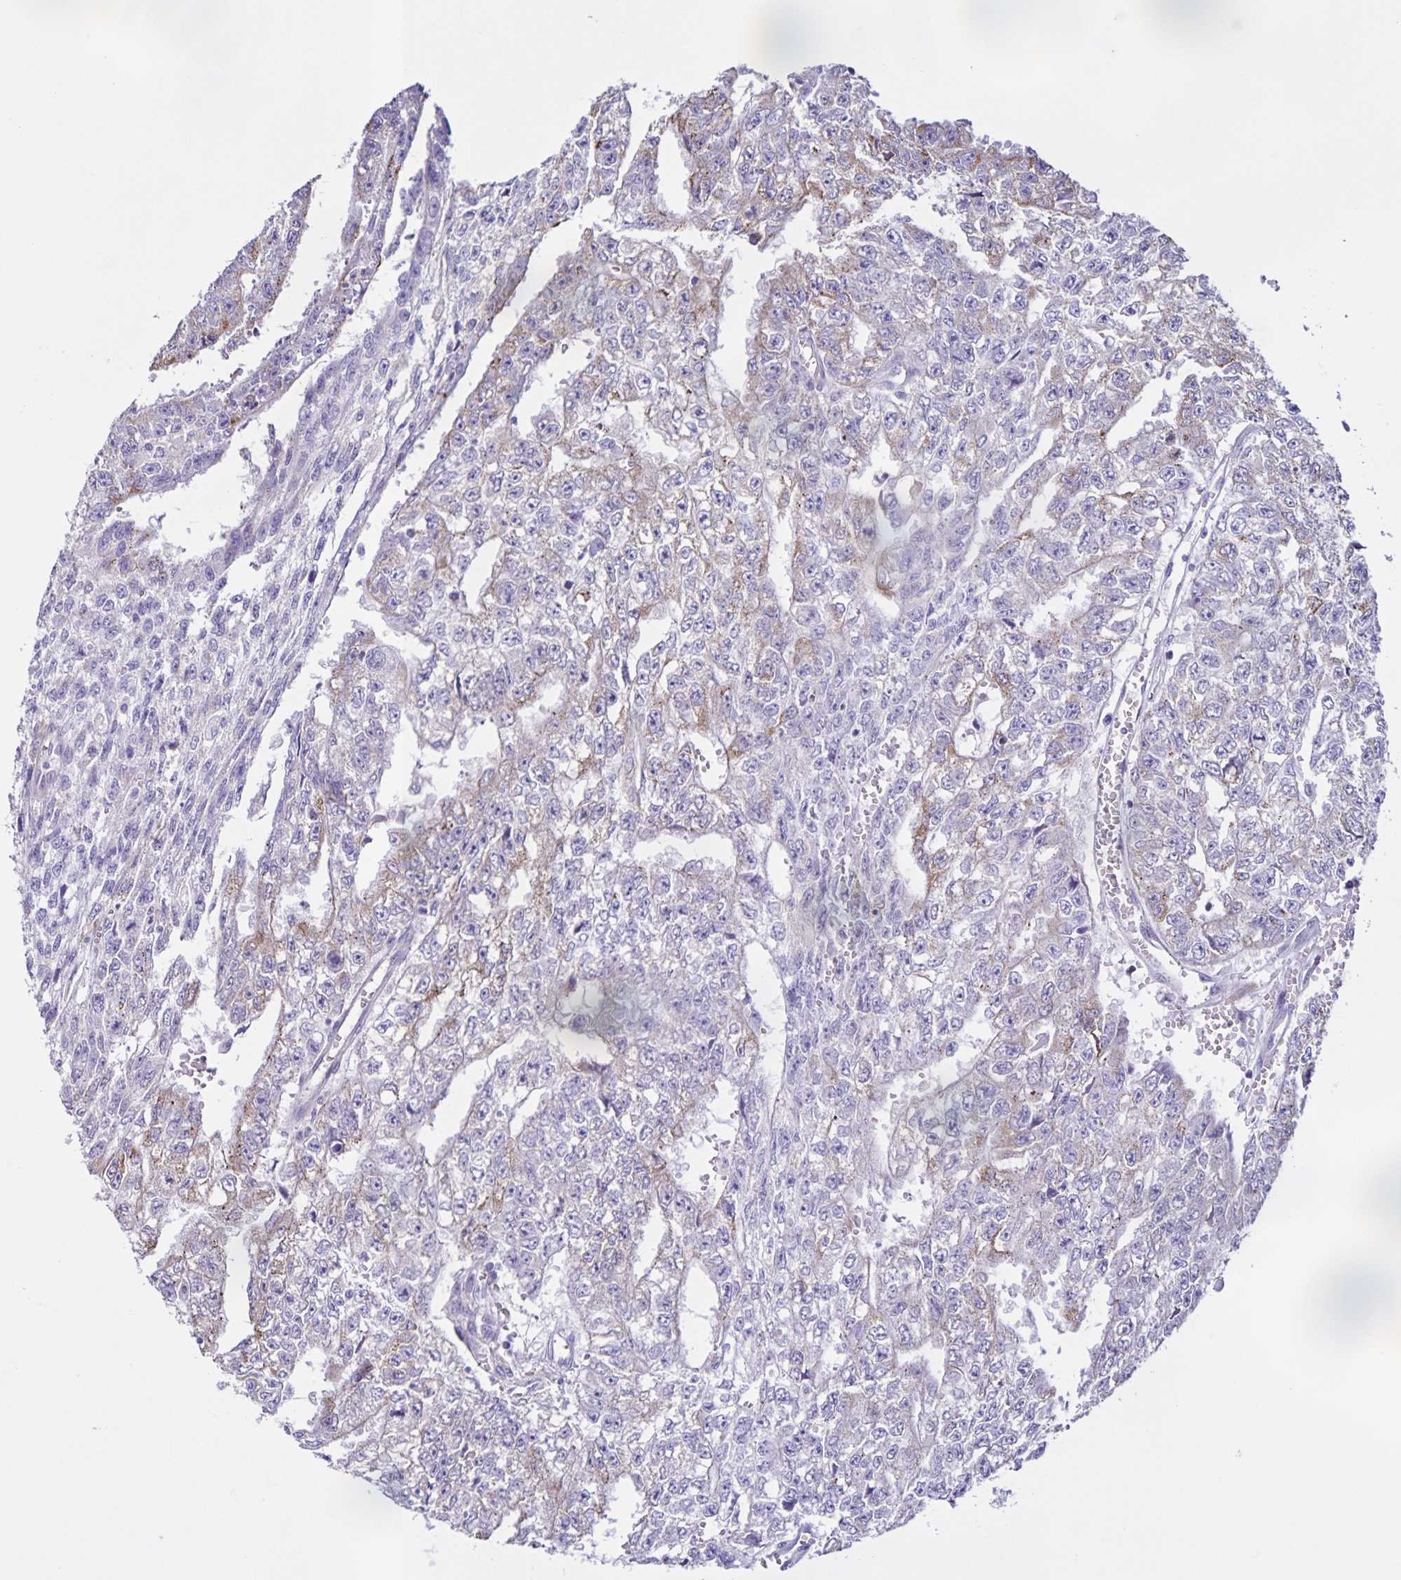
{"staining": {"intensity": "weak", "quantity": "<25%", "location": "cytoplasmic/membranous"}, "tissue": "testis cancer", "cell_type": "Tumor cells", "image_type": "cancer", "snomed": [{"axis": "morphology", "description": "Carcinoma, Embryonal, NOS"}, {"axis": "morphology", "description": "Teratoma, malignant, NOS"}, {"axis": "topography", "description": "Testis"}], "caption": "Tumor cells show no significant positivity in testis teratoma (malignant).", "gene": "BOLL", "patient": {"sex": "male", "age": 24}}